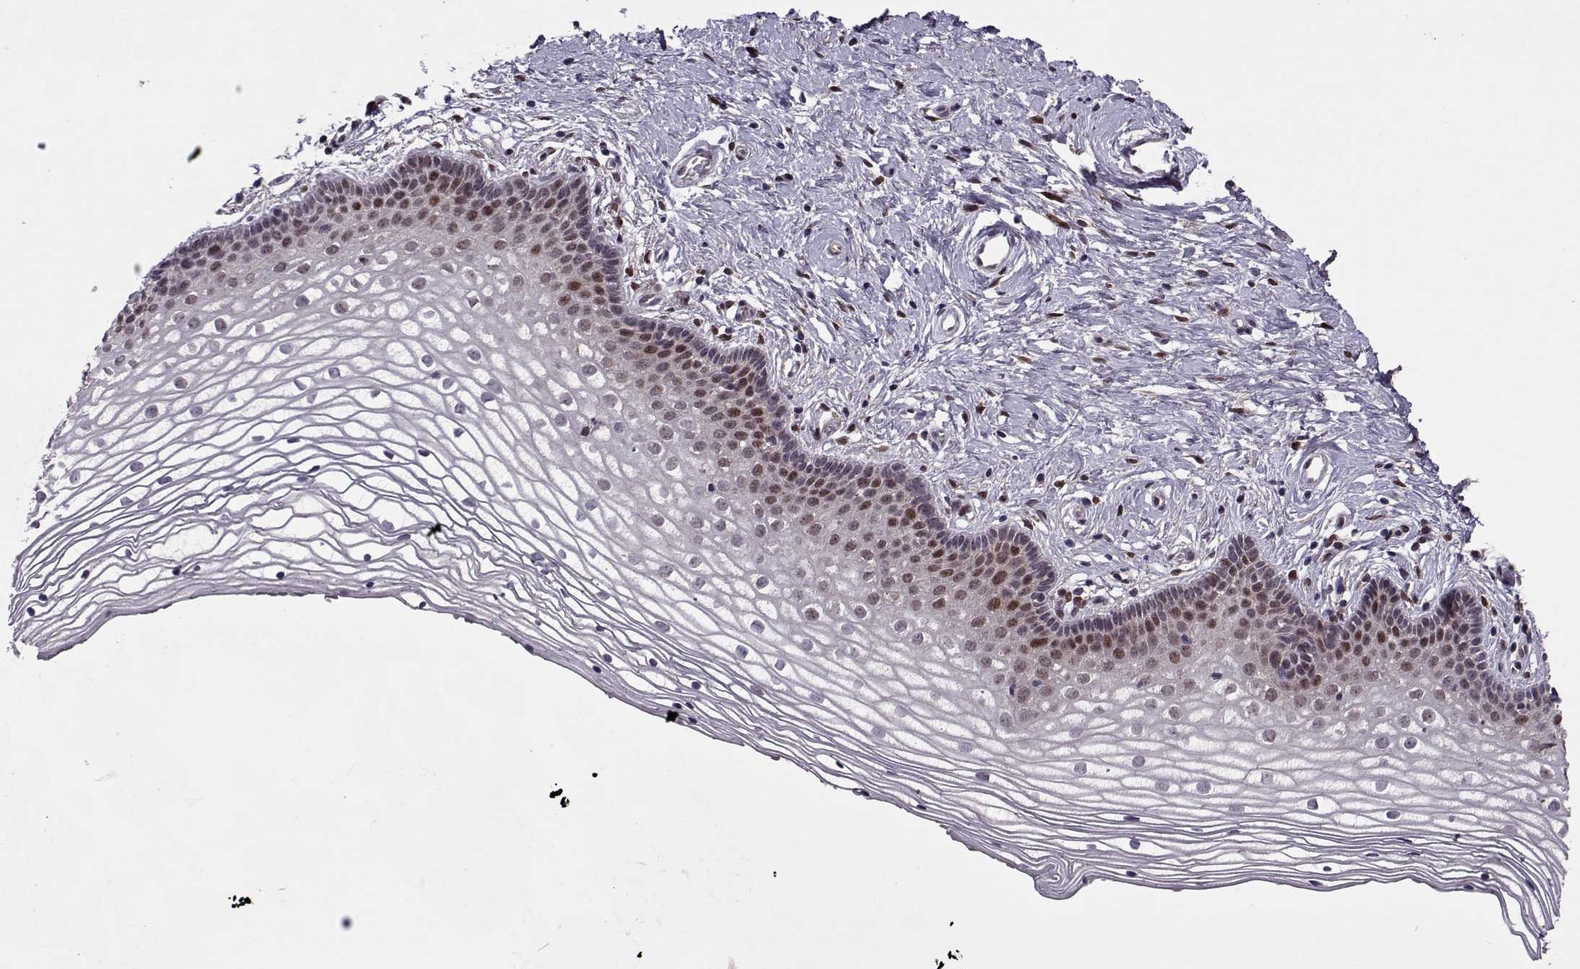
{"staining": {"intensity": "moderate", "quantity": "<25%", "location": "nuclear"}, "tissue": "vagina", "cell_type": "Squamous epithelial cells", "image_type": "normal", "snomed": [{"axis": "morphology", "description": "Normal tissue, NOS"}, {"axis": "topography", "description": "Vagina"}], "caption": "Normal vagina demonstrates moderate nuclear staining in about <25% of squamous epithelial cells The protein of interest is shown in brown color, while the nuclei are stained blue..", "gene": "CDK4", "patient": {"sex": "female", "age": 36}}